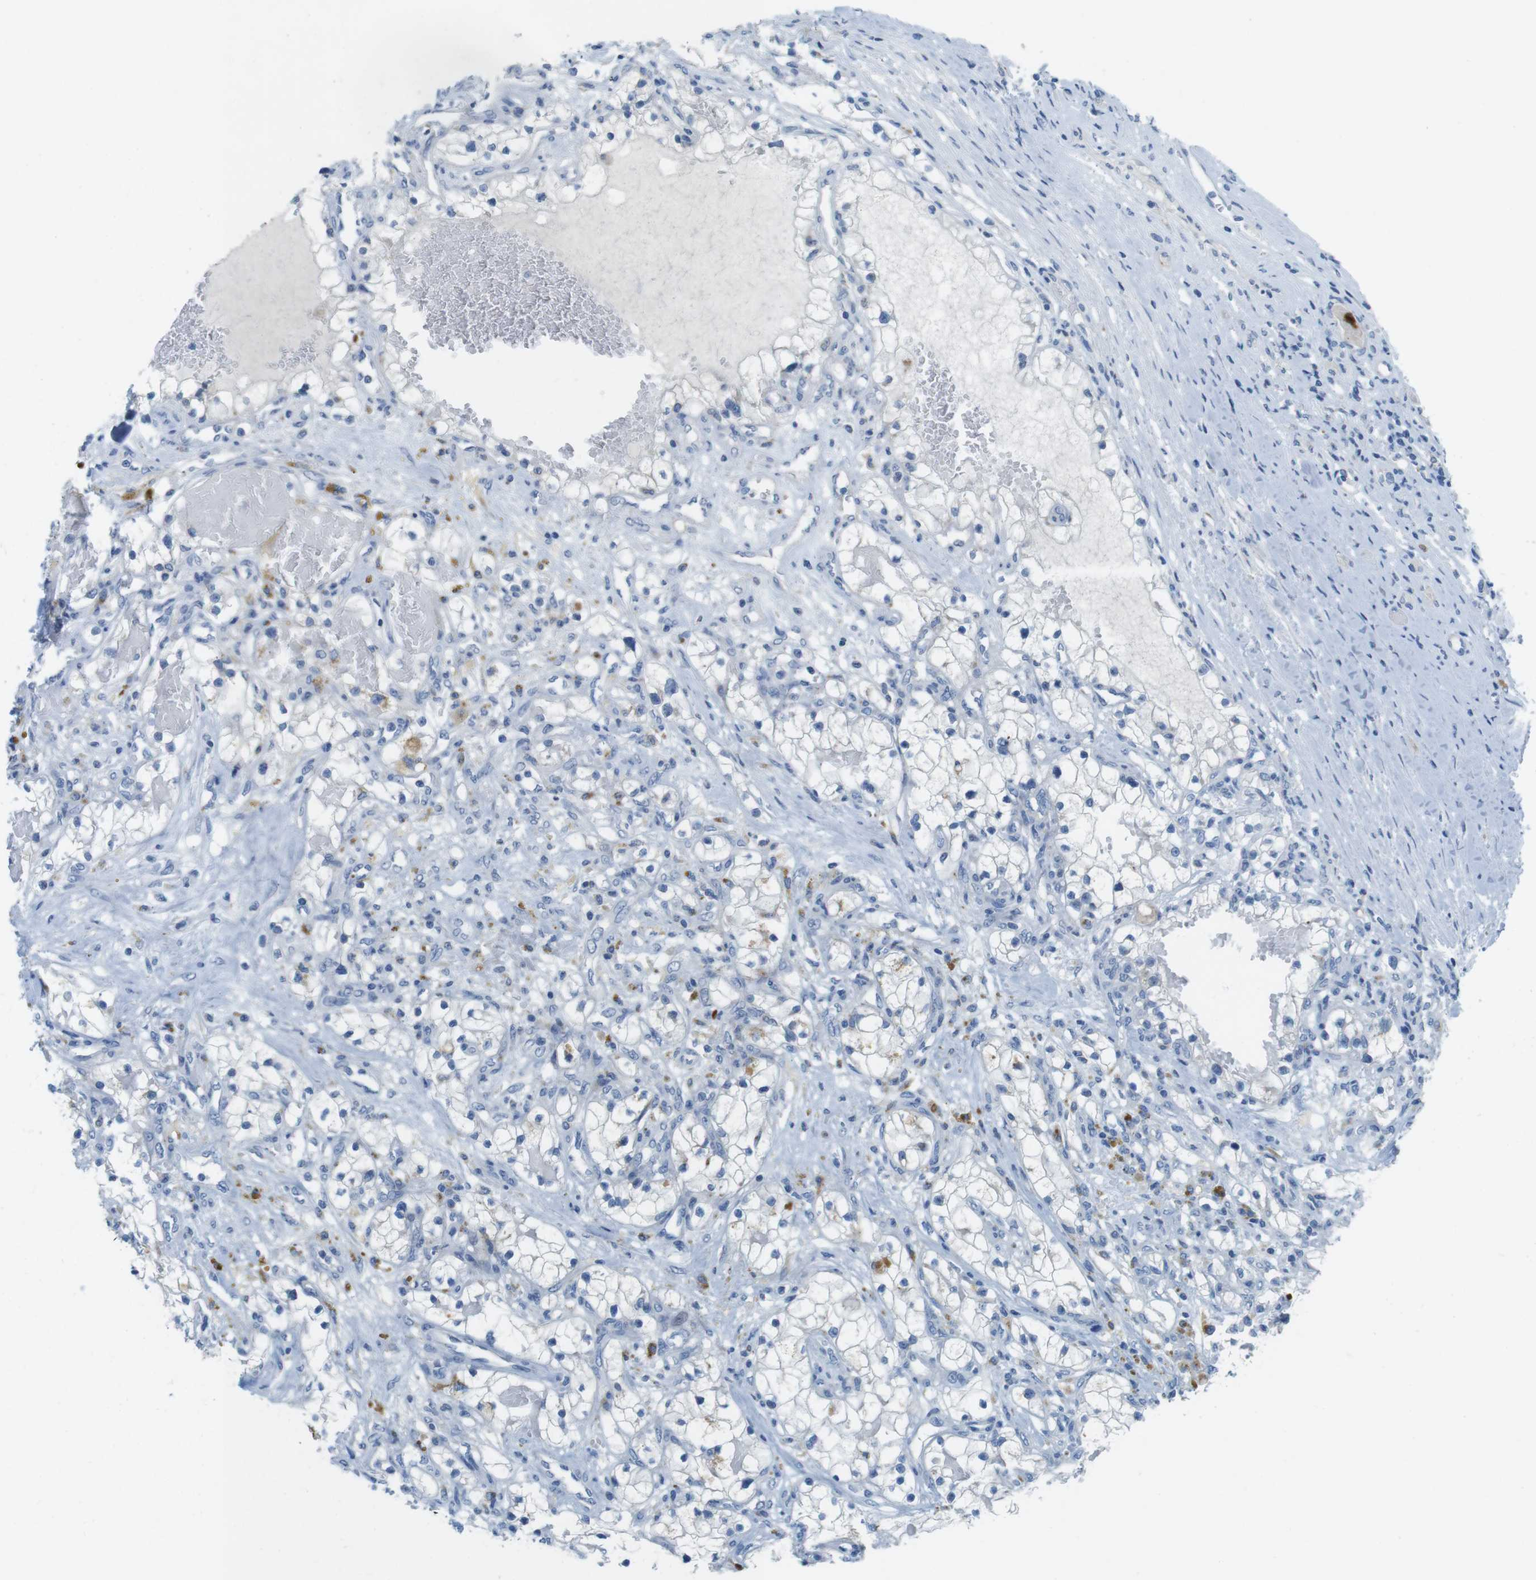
{"staining": {"intensity": "negative", "quantity": "none", "location": "none"}, "tissue": "renal cancer", "cell_type": "Tumor cells", "image_type": "cancer", "snomed": [{"axis": "morphology", "description": "Adenocarcinoma, NOS"}, {"axis": "topography", "description": "Kidney"}], "caption": "This is a micrograph of IHC staining of renal cancer, which shows no expression in tumor cells.", "gene": "YIPF1", "patient": {"sex": "male", "age": 68}}